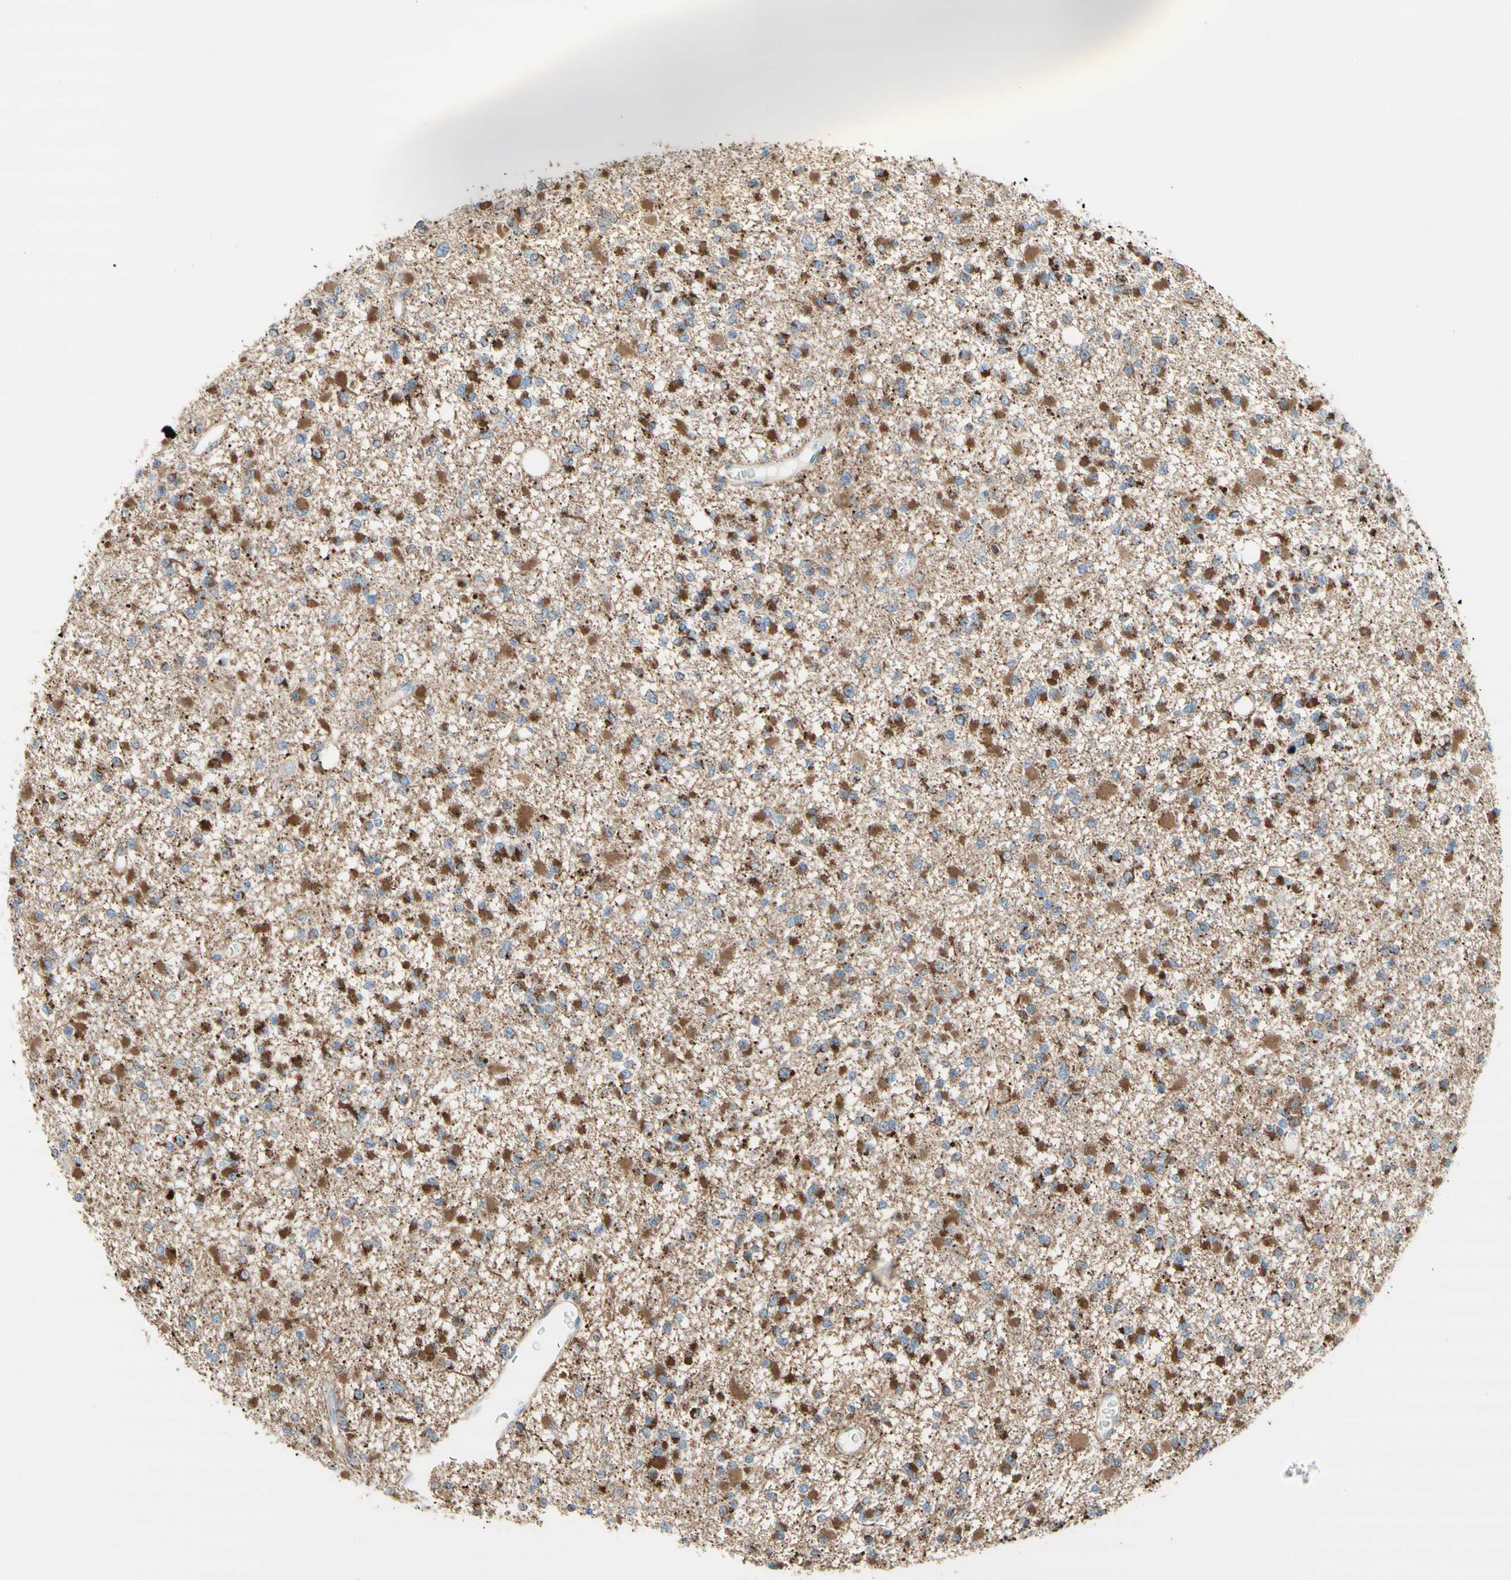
{"staining": {"intensity": "moderate", "quantity": ">75%", "location": "cytoplasmic/membranous"}, "tissue": "glioma", "cell_type": "Tumor cells", "image_type": "cancer", "snomed": [{"axis": "morphology", "description": "Glioma, malignant, Low grade"}, {"axis": "topography", "description": "Brain"}], "caption": "There is medium levels of moderate cytoplasmic/membranous staining in tumor cells of malignant low-grade glioma, as demonstrated by immunohistochemical staining (brown color).", "gene": "URB2", "patient": {"sex": "female", "age": 22}}